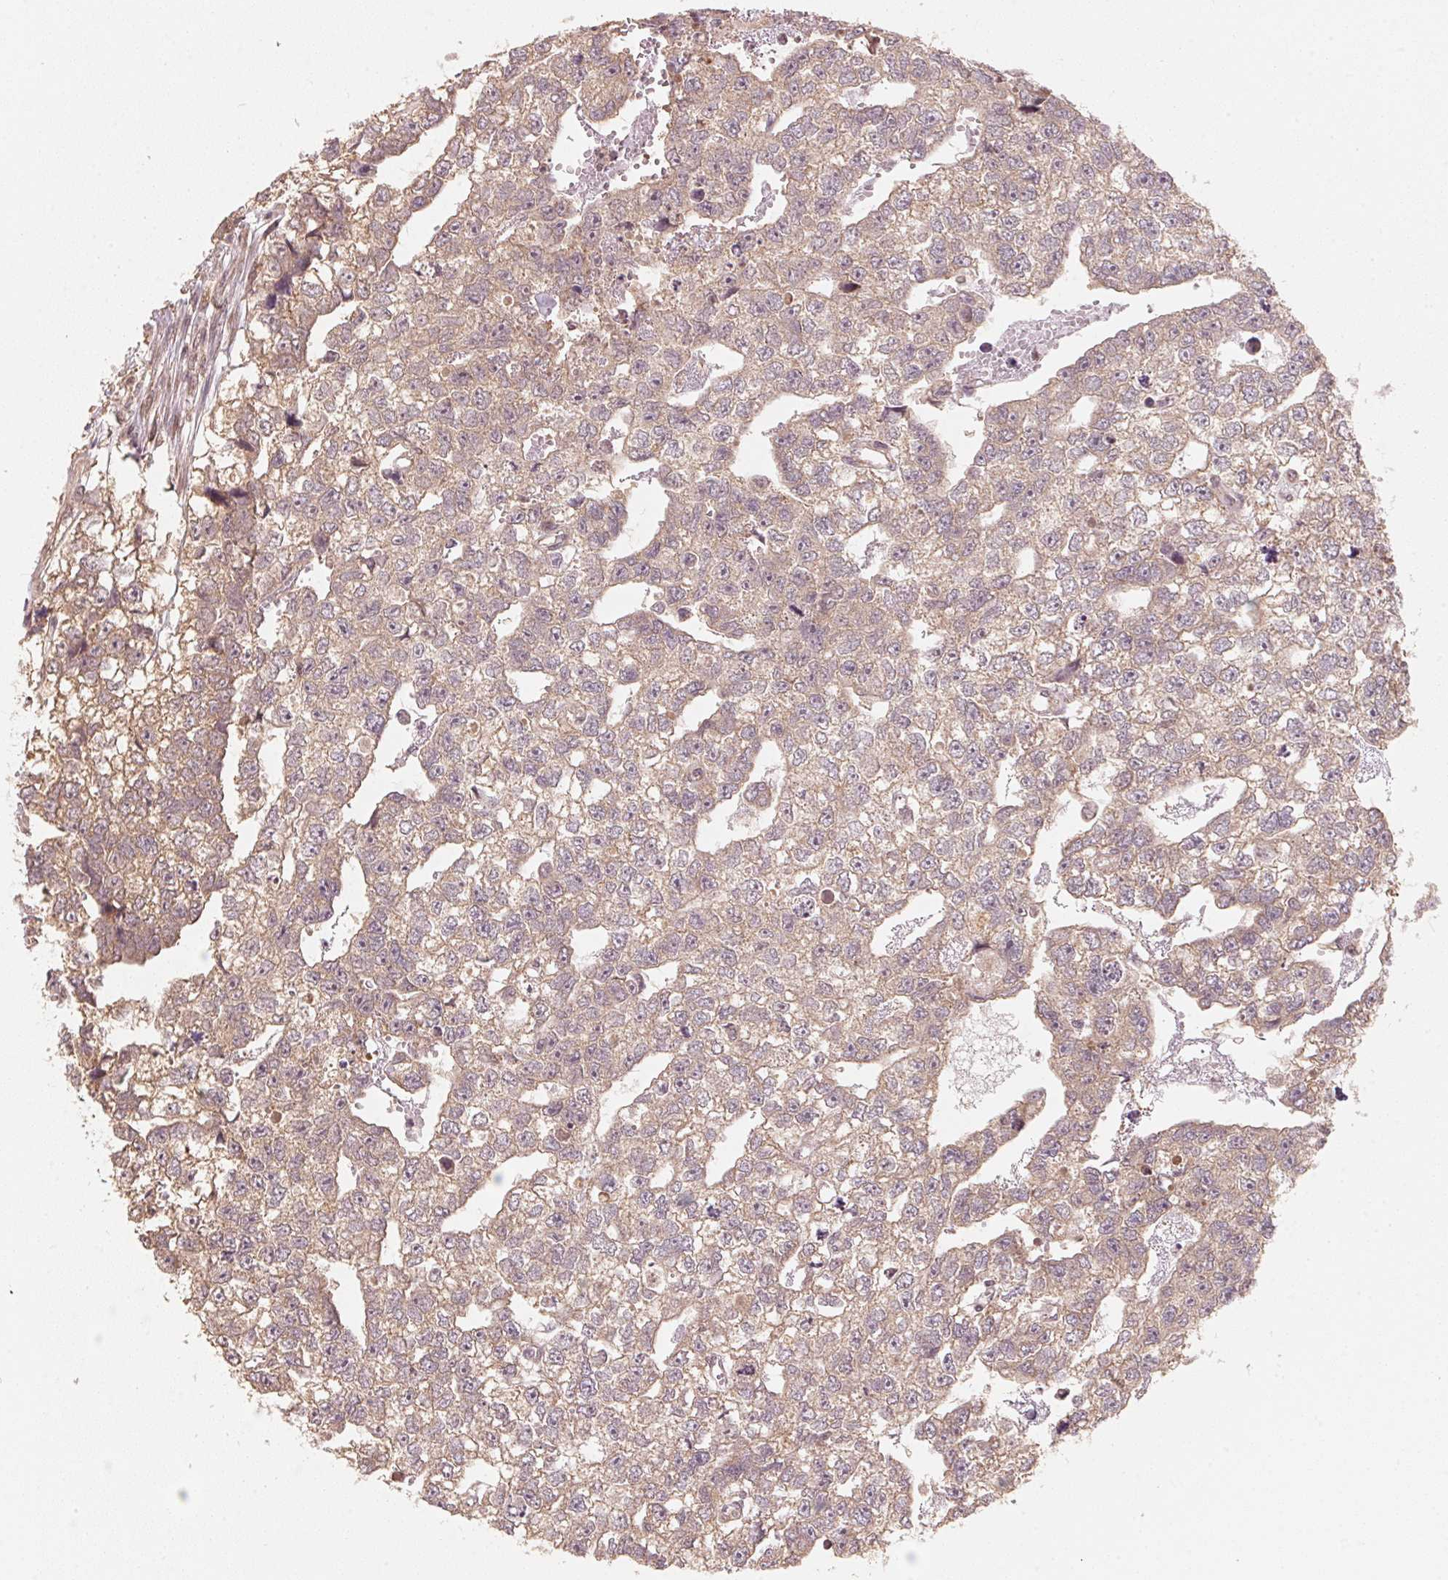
{"staining": {"intensity": "weak", "quantity": ">75%", "location": "cytoplasmic/membranous"}, "tissue": "testis cancer", "cell_type": "Tumor cells", "image_type": "cancer", "snomed": [{"axis": "morphology", "description": "Carcinoma, Embryonal, NOS"}, {"axis": "morphology", "description": "Teratoma, malignant, NOS"}, {"axis": "topography", "description": "Testis"}], "caption": "Protein staining of testis cancer tissue shows weak cytoplasmic/membranous staining in about >75% of tumor cells. The protein of interest is stained brown, and the nuclei are stained in blue (DAB (3,3'-diaminobenzidine) IHC with brightfield microscopy, high magnification).", "gene": "C2orf73", "patient": {"sex": "male", "age": 44}}